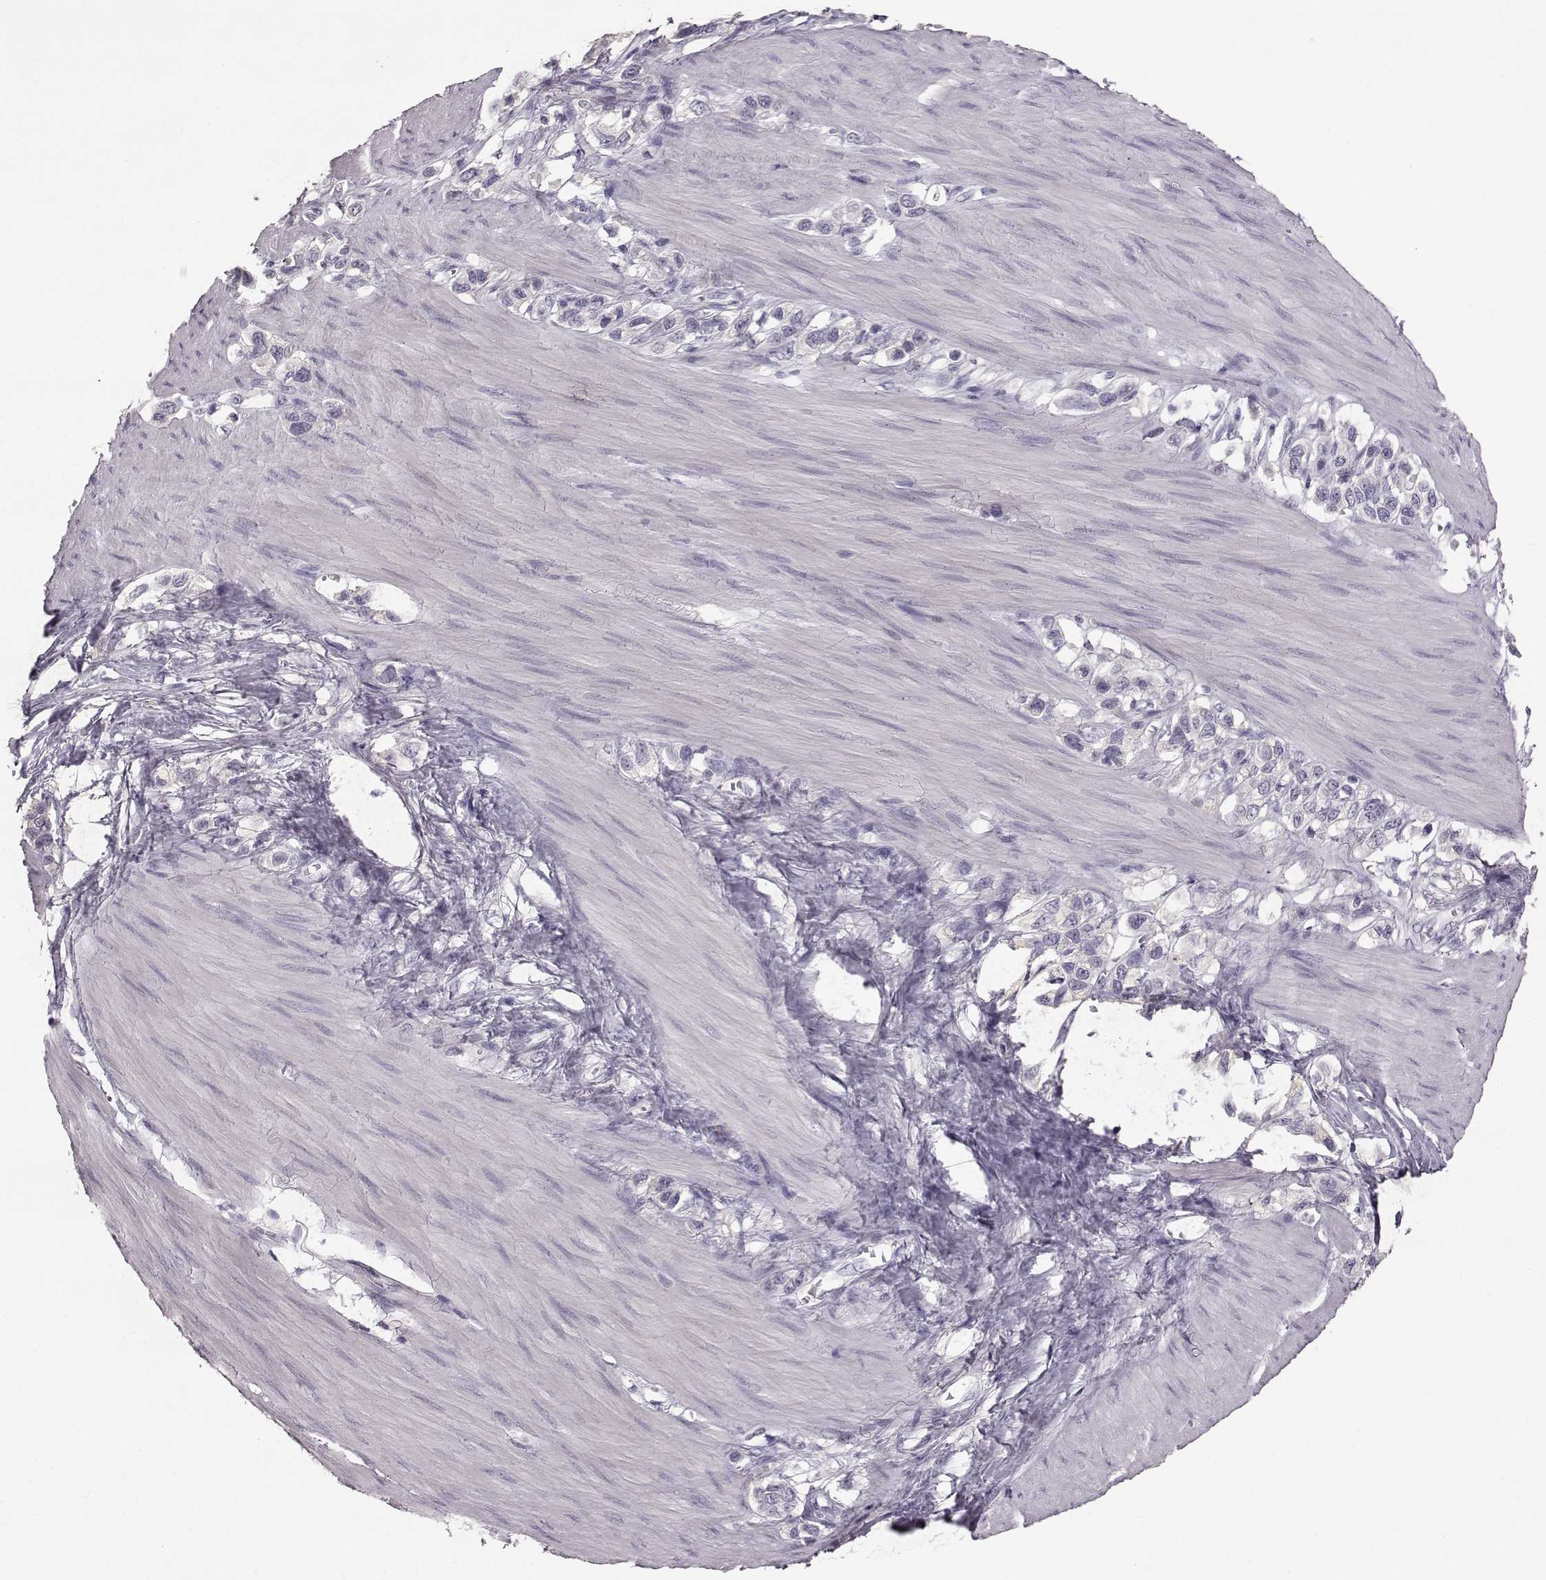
{"staining": {"intensity": "negative", "quantity": "none", "location": "none"}, "tissue": "stomach cancer", "cell_type": "Tumor cells", "image_type": "cancer", "snomed": [{"axis": "morphology", "description": "Normal tissue, NOS"}, {"axis": "morphology", "description": "Adenocarcinoma, NOS"}, {"axis": "morphology", "description": "Adenocarcinoma, High grade"}, {"axis": "topography", "description": "Stomach, upper"}, {"axis": "topography", "description": "Stomach"}], "caption": "Protein analysis of stomach adenocarcinoma reveals no significant staining in tumor cells.", "gene": "SPAG17", "patient": {"sex": "female", "age": 65}}